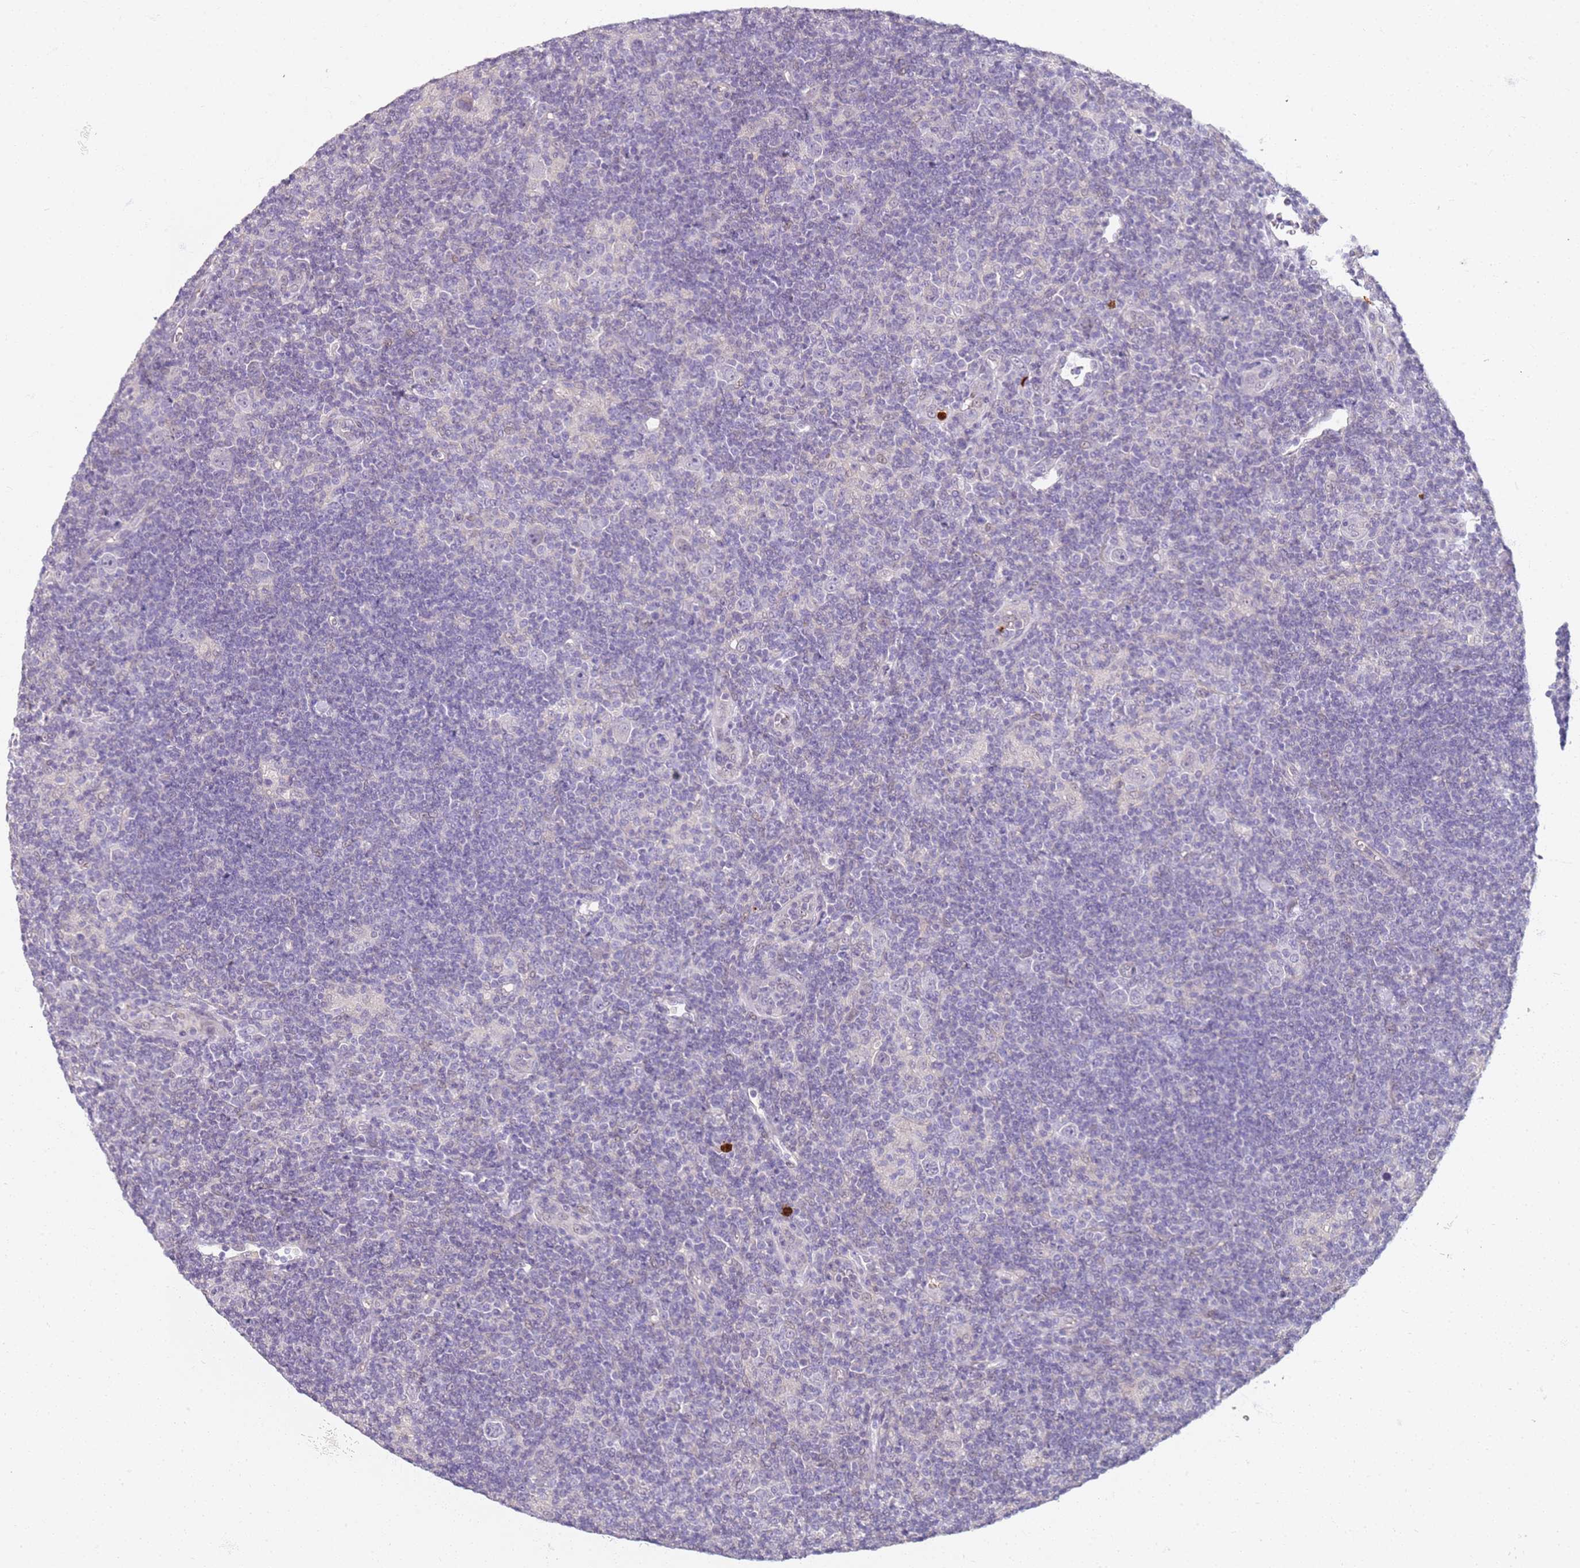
{"staining": {"intensity": "negative", "quantity": "none", "location": "none"}, "tissue": "lymphoma", "cell_type": "Tumor cells", "image_type": "cancer", "snomed": [{"axis": "morphology", "description": "Hodgkin's disease, NOS"}, {"axis": "topography", "description": "Lymph node"}], "caption": "Lymphoma was stained to show a protein in brown. There is no significant staining in tumor cells.", "gene": "CD40LG", "patient": {"sex": "female", "age": 57}}